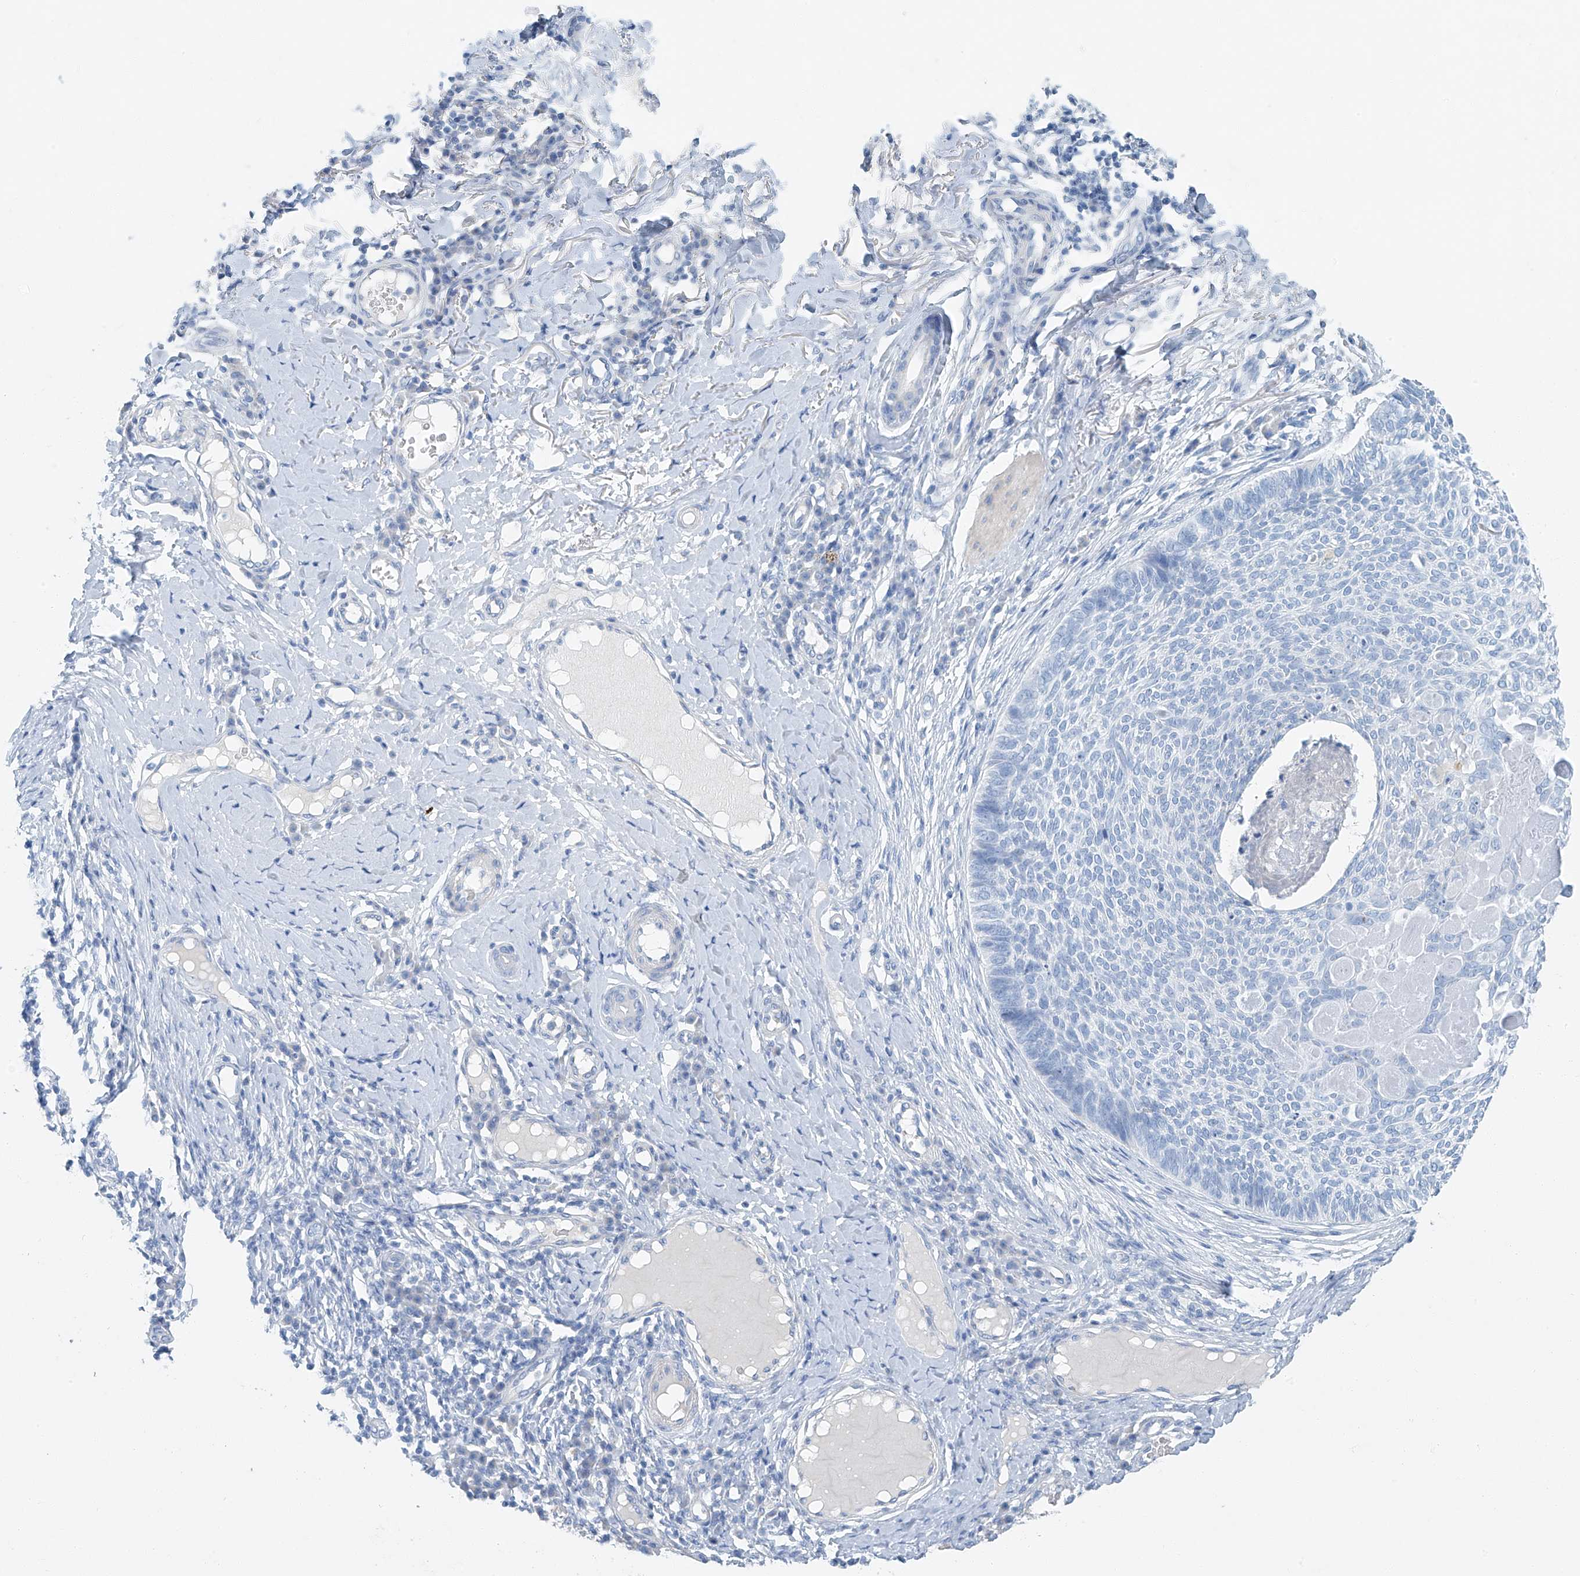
{"staining": {"intensity": "negative", "quantity": "none", "location": "none"}, "tissue": "skin cancer", "cell_type": "Tumor cells", "image_type": "cancer", "snomed": [{"axis": "morphology", "description": "Normal tissue, NOS"}, {"axis": "morphology", "description": "Basal cell carcinoma"}, {"axis": "topography", "description": "Skin"}], "caption": "Immunohistochemical staining of skin basal cell carcinoma shows no significant expression in tumor cells.", "gene": "C1orf87", "patient": {"sex": "male", "age": 50}}